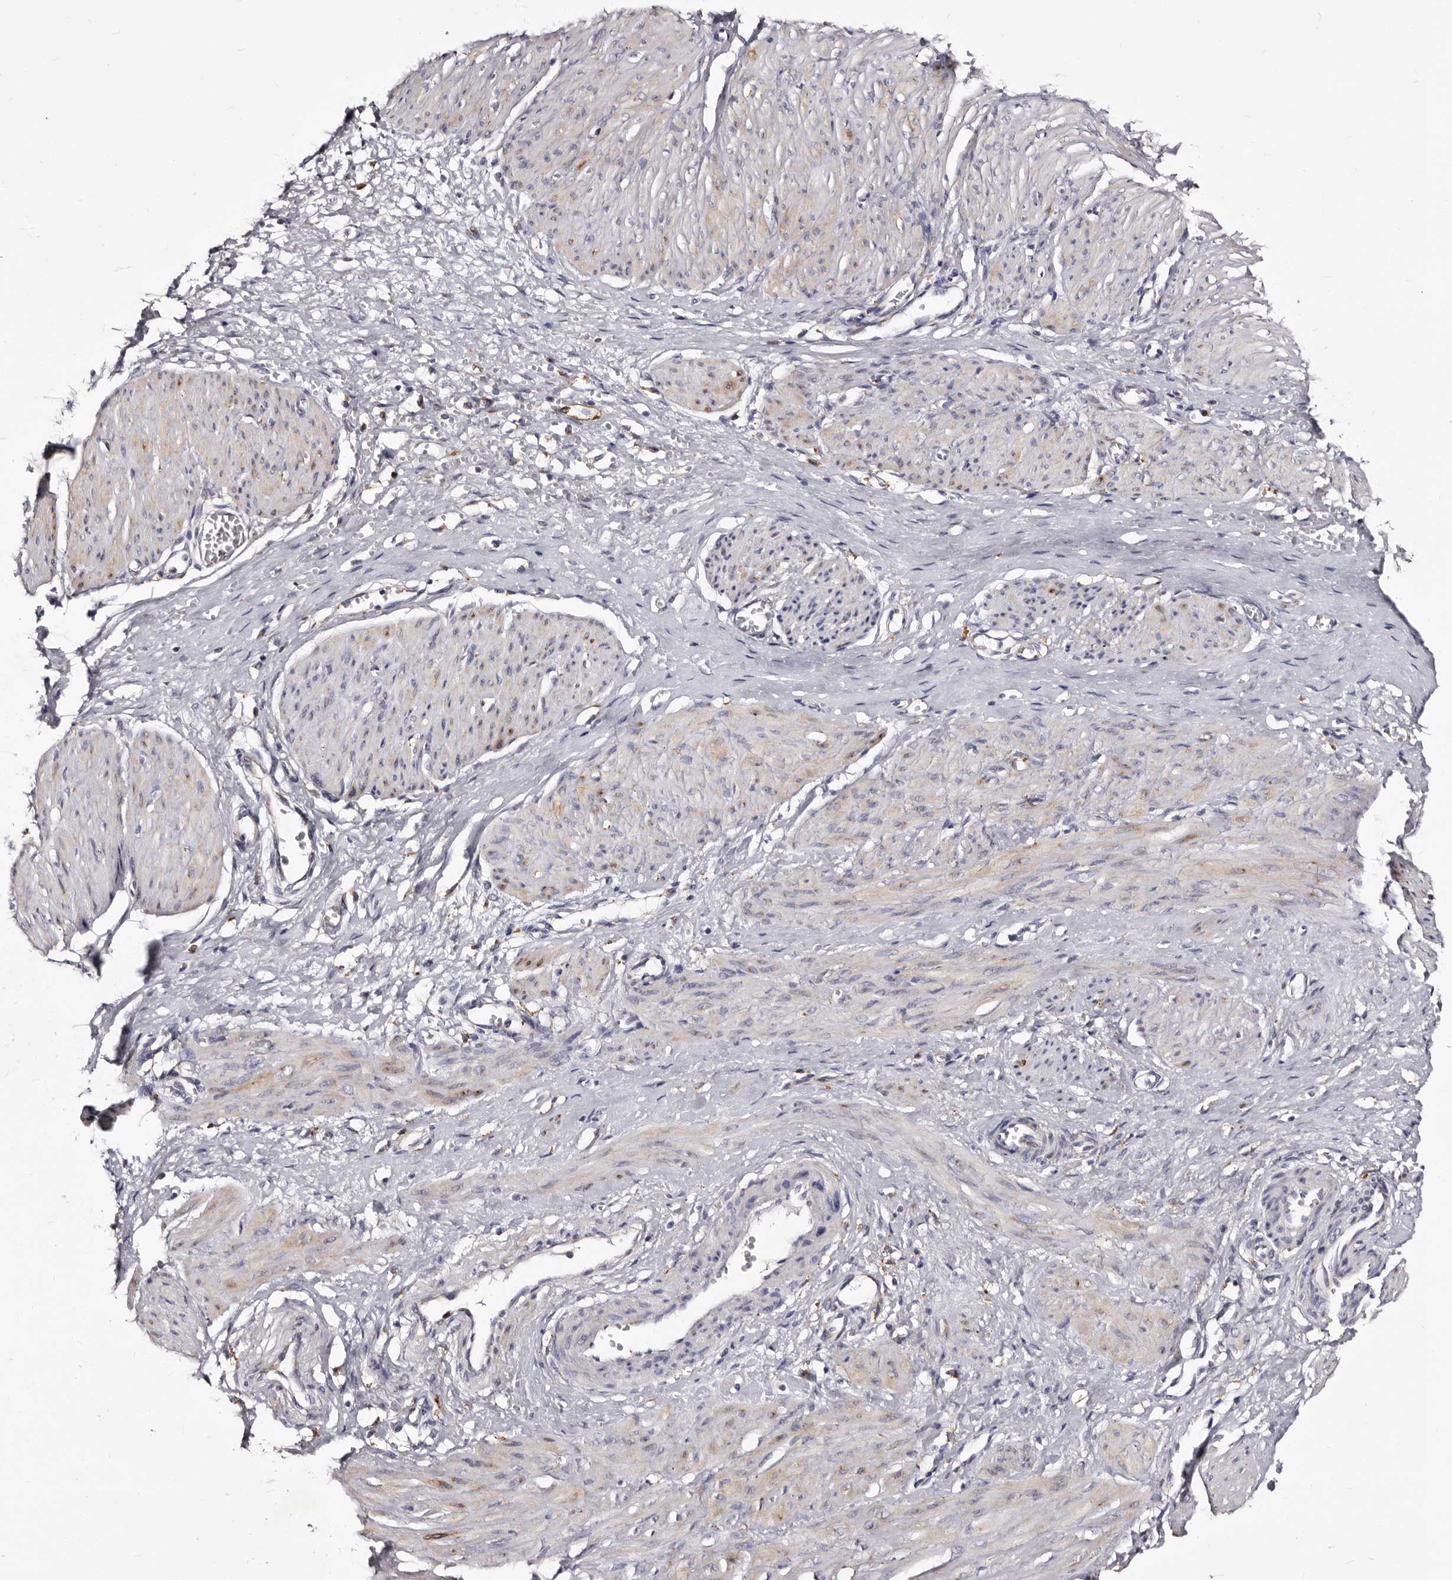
{"staining": {"intensity": "weak", "quantity": "25%-75%", "location": "cytoplasmic/membranous"}, "tissue": "smooth muscle", "cell_type": "Smooth muscle cells", "image_type": "normal", "snomed": [{"axis": "morphology", "description": "Normal tissue, NOS"}, {"axis": "topography", "description": "Endometrium"}], "caption": "Smooth muscle stained with immunohistochemistry displays weak cytoplasmic/membranous expression in approximately 25%-75% of smooth muscle cells. (IHC, brightfield microscopy, high magnification).", "gene": "AUNIP", "patient": {"sex": "female", "age": 33}}